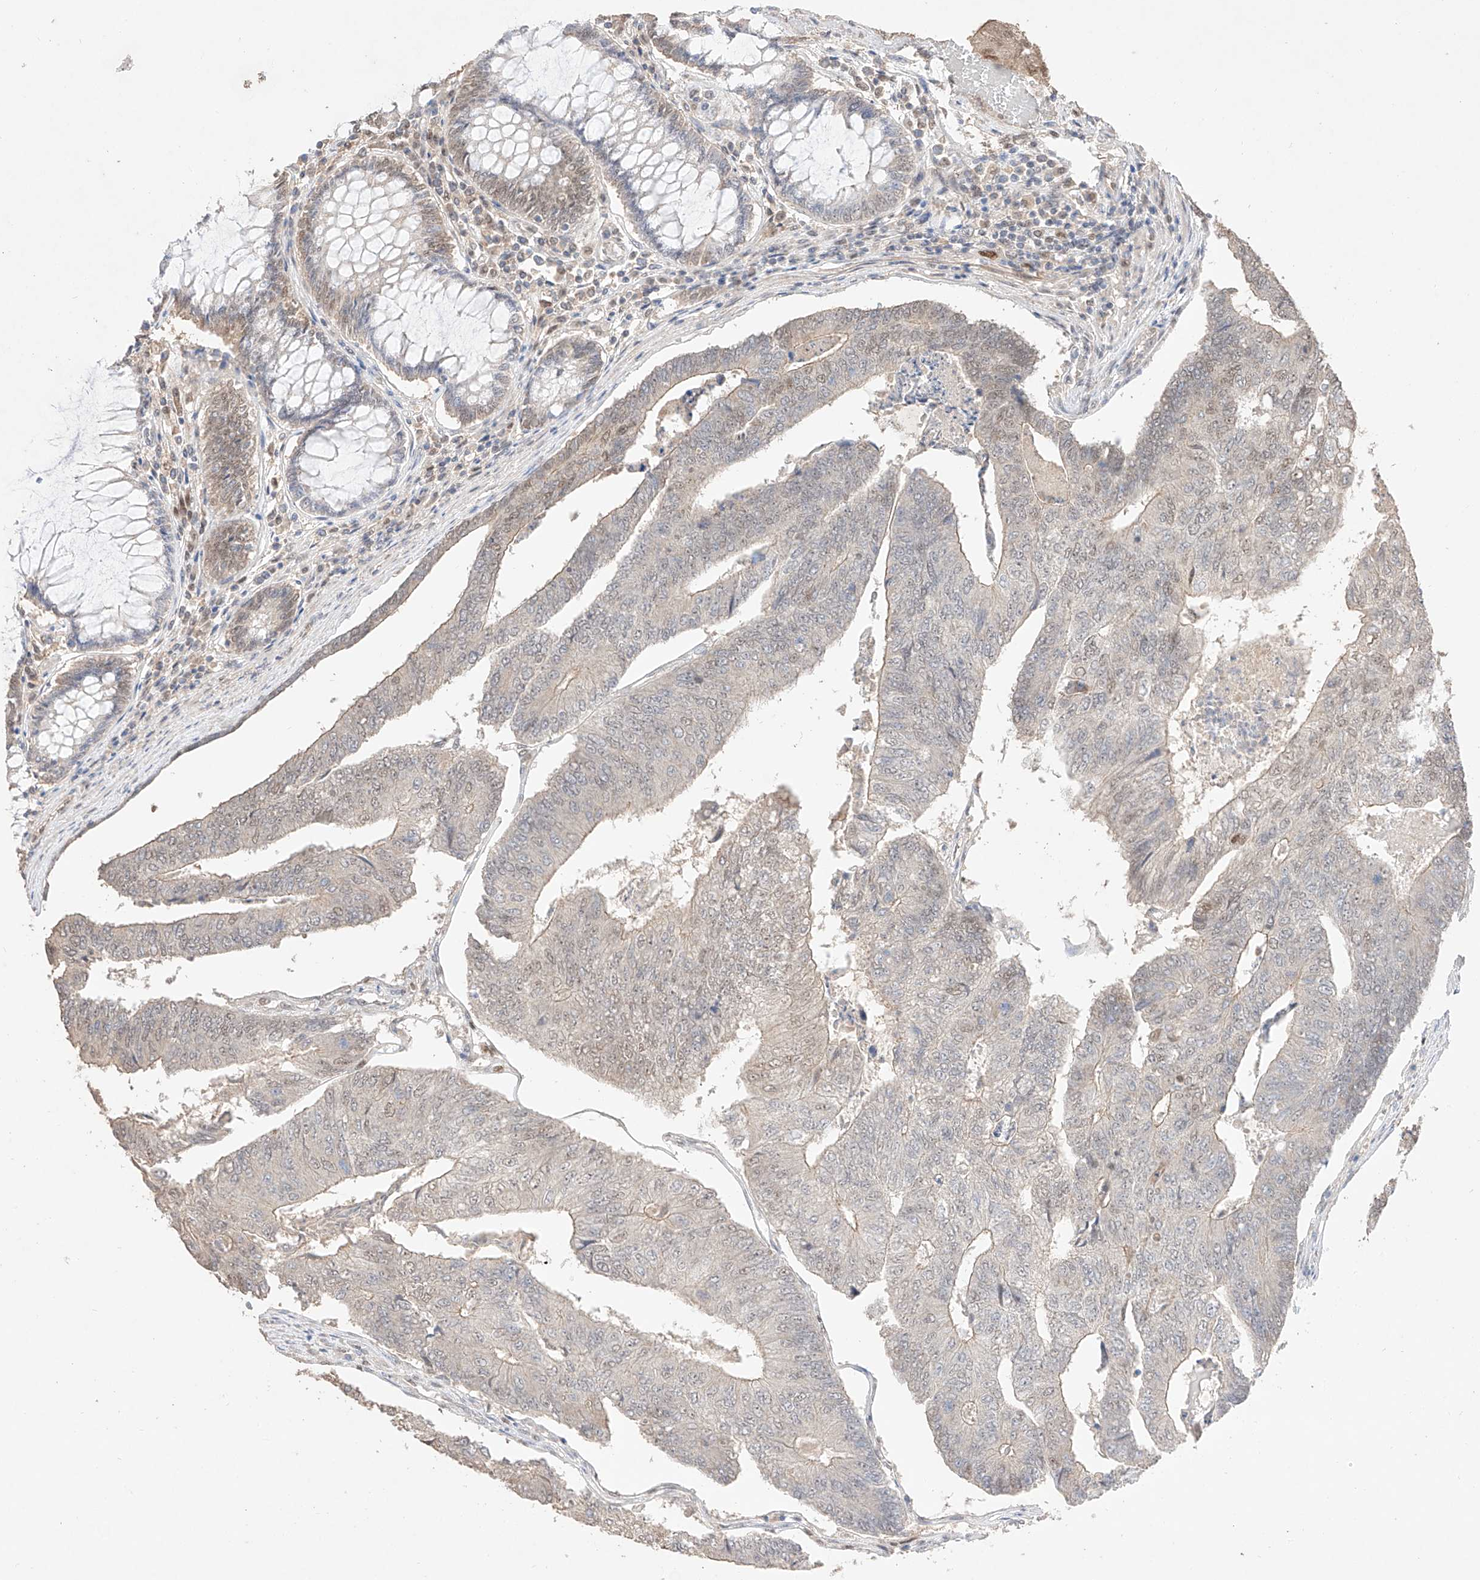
{"staining": {"intensity": "weak", "quantity": "25%-75%", "location": "nuclear"}, "tissue": "colorectal cancer", "cell_type": "Tumor cells", "image_type": "cancer", "snomed": [{"axis": "morphology", "description": "Adenocarcinoma, NOS"}, {"axis": "topography", "description": "Colon"}], "caption": "The histopathology image displays a brown stain indicating the presence of a protein in the nuclear of tumor cells in colorectal adenocarcinoma. (brown staining indicates protein expression, while blue staining denotes nuclei).", "gene": "APIP", "patient": {"sex": "female", "age": 67}}